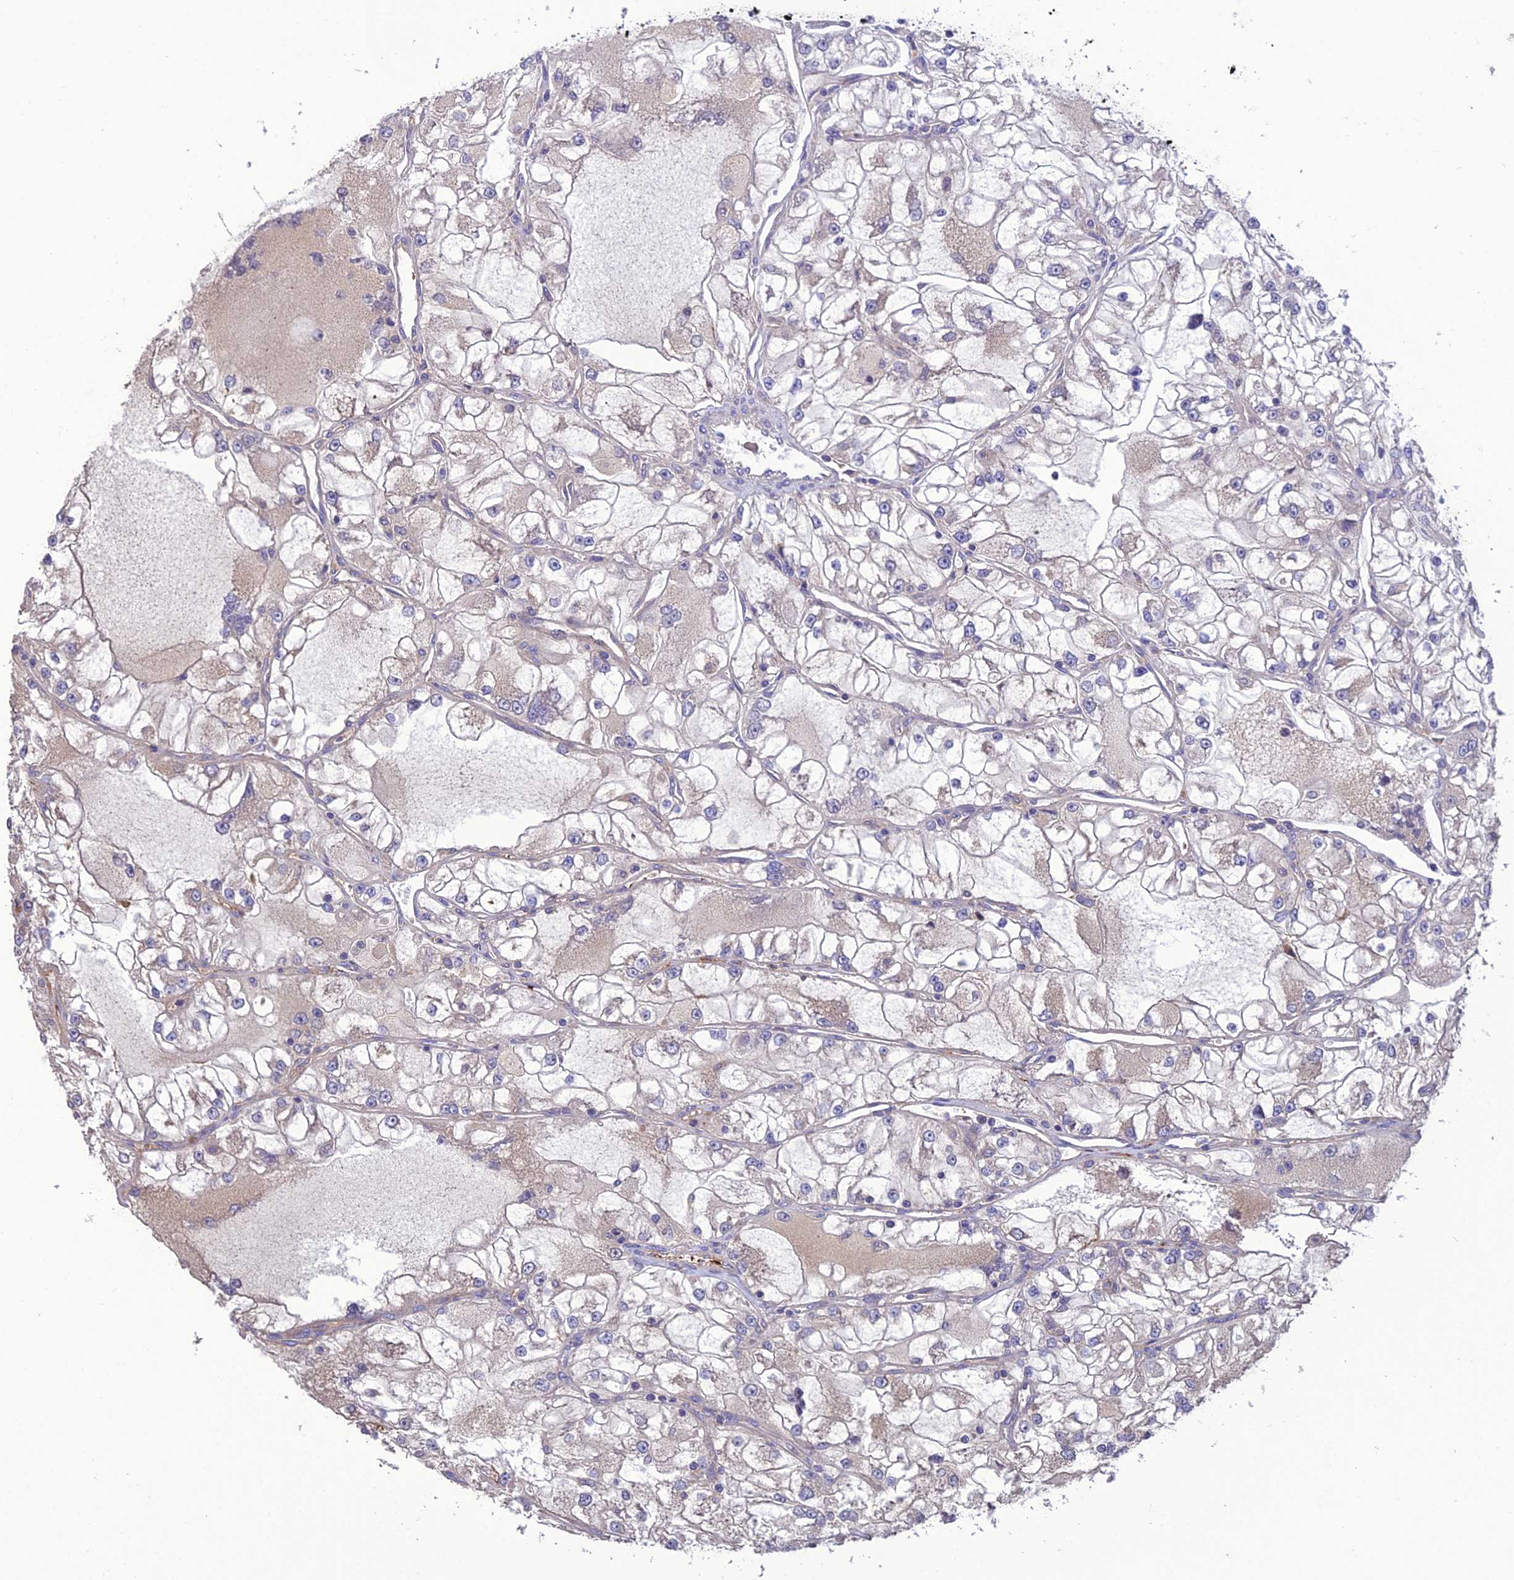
{"staining": {"intensity": "weak", "quantity": "<25%", "location": "cytoplasmic/membranous"}, "tissue": "renal cancer", "cell_type": "Tumor cells", "image_type": "cancer", "snomed": [{"axis": "morphology", "description": "Adenocarcinoma, NOS"}, {"axis": "topography", "description": "Kidney"}], "caption": "High magnification brightfield microscopy of adenocarcinoma (renal) stained with DAB (brown) and counterstained with hematoxylin (blue): tumor cells show no significant positivity.", "gene": "MIOS", "patient": {"sex": "female", "age": 72}}